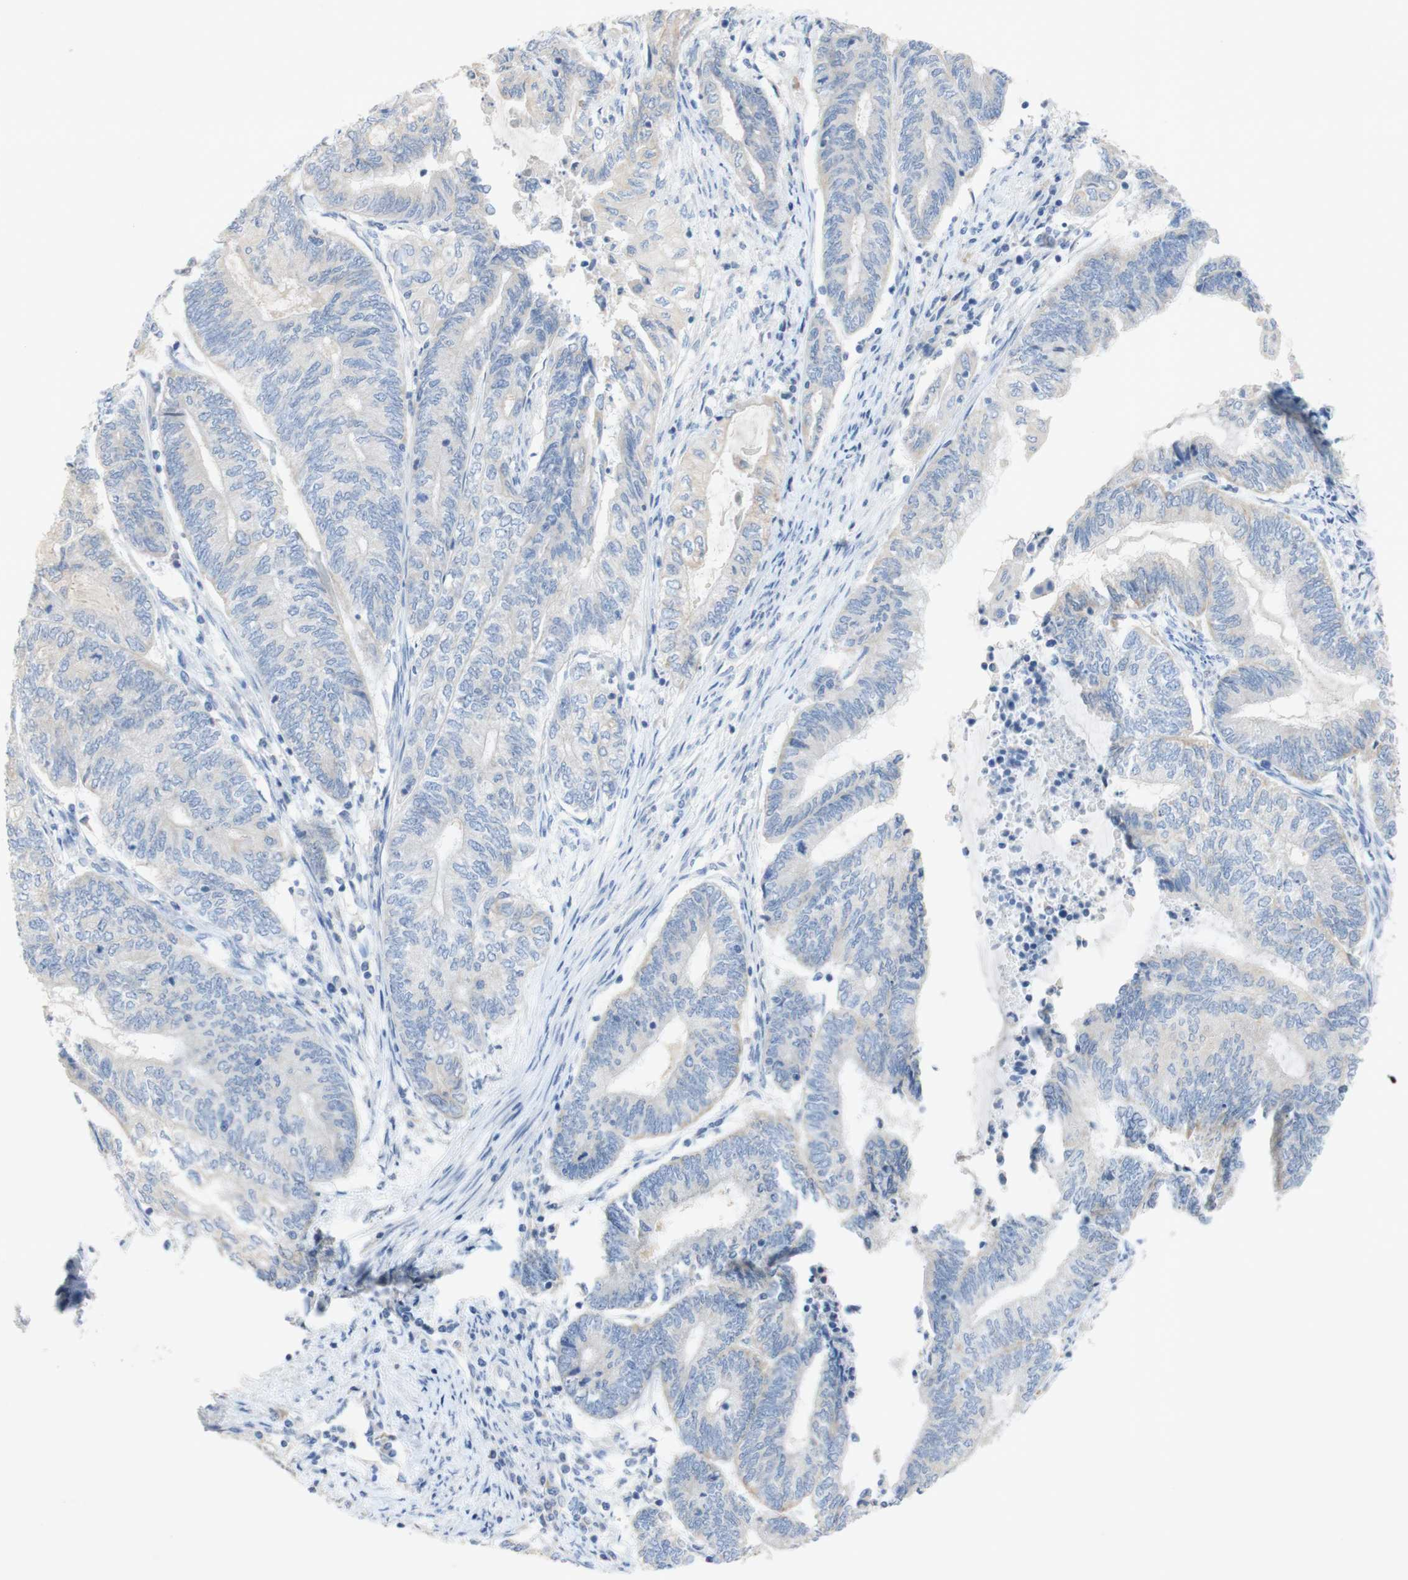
{"staining": {"intensity": "negative", "quantity": "none", "location": "none"}, "tissue": "endometrial cancer", "cell_type": "Tumor cells", "image_type": "cancer", "snomed": [{"axis": "morphology", "description": "Adenocarcinoma, NOS"}, {"axis": "topography", "description": "Uterus"}, {"axis": "topography", "description": "Endometrium"}], "caption": "Immunohistochemical staining of human endometrial cancer demonstrates no significant positivity in tumor cells. (Brightfield microscopy of DAB (3,3'-diaminobenzidine) immunohistochemistry (IHC) at high magnification).", "gene": "EPO", "patient": {"sex": "female", "age": 70}}